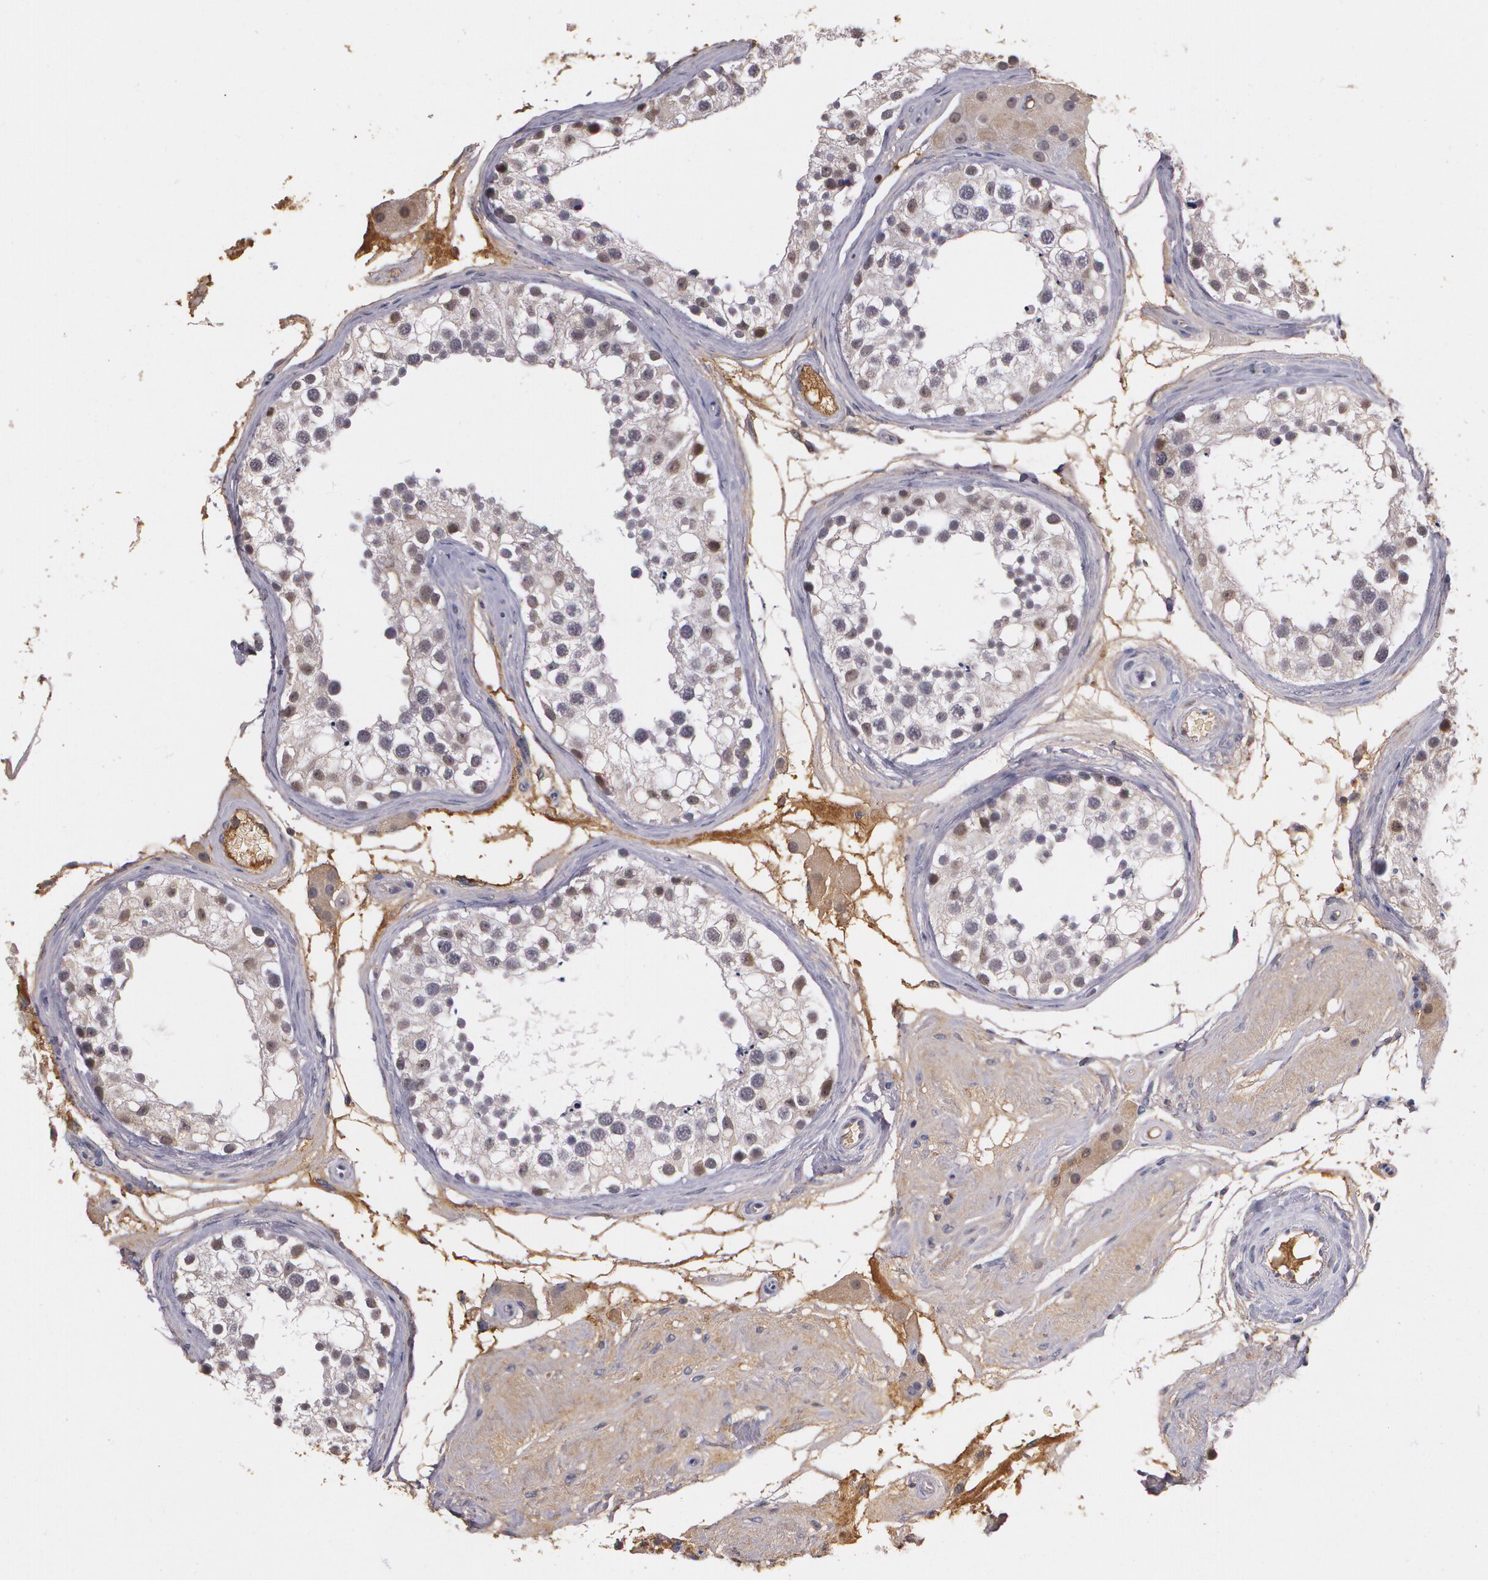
{"staining": {"intensity": "negative", "quantity": "none", "location": "none"}, "tissue": "testis", "cell_type": "Cells in seminiferous ducts", "image_type": "normal", "snomed": [{"axis": "morphology", "description": "Normal tissue, NOS"}, {"axis": "topography", "description": "Testis"}], "caption": "This is a micrograph of immunohistochemistry (IHC) staining of benign testis, which shows no staining in cells in seminiferous ducts.", "gene": "PTS", "patient": {"sex": "male", "age": 68}}